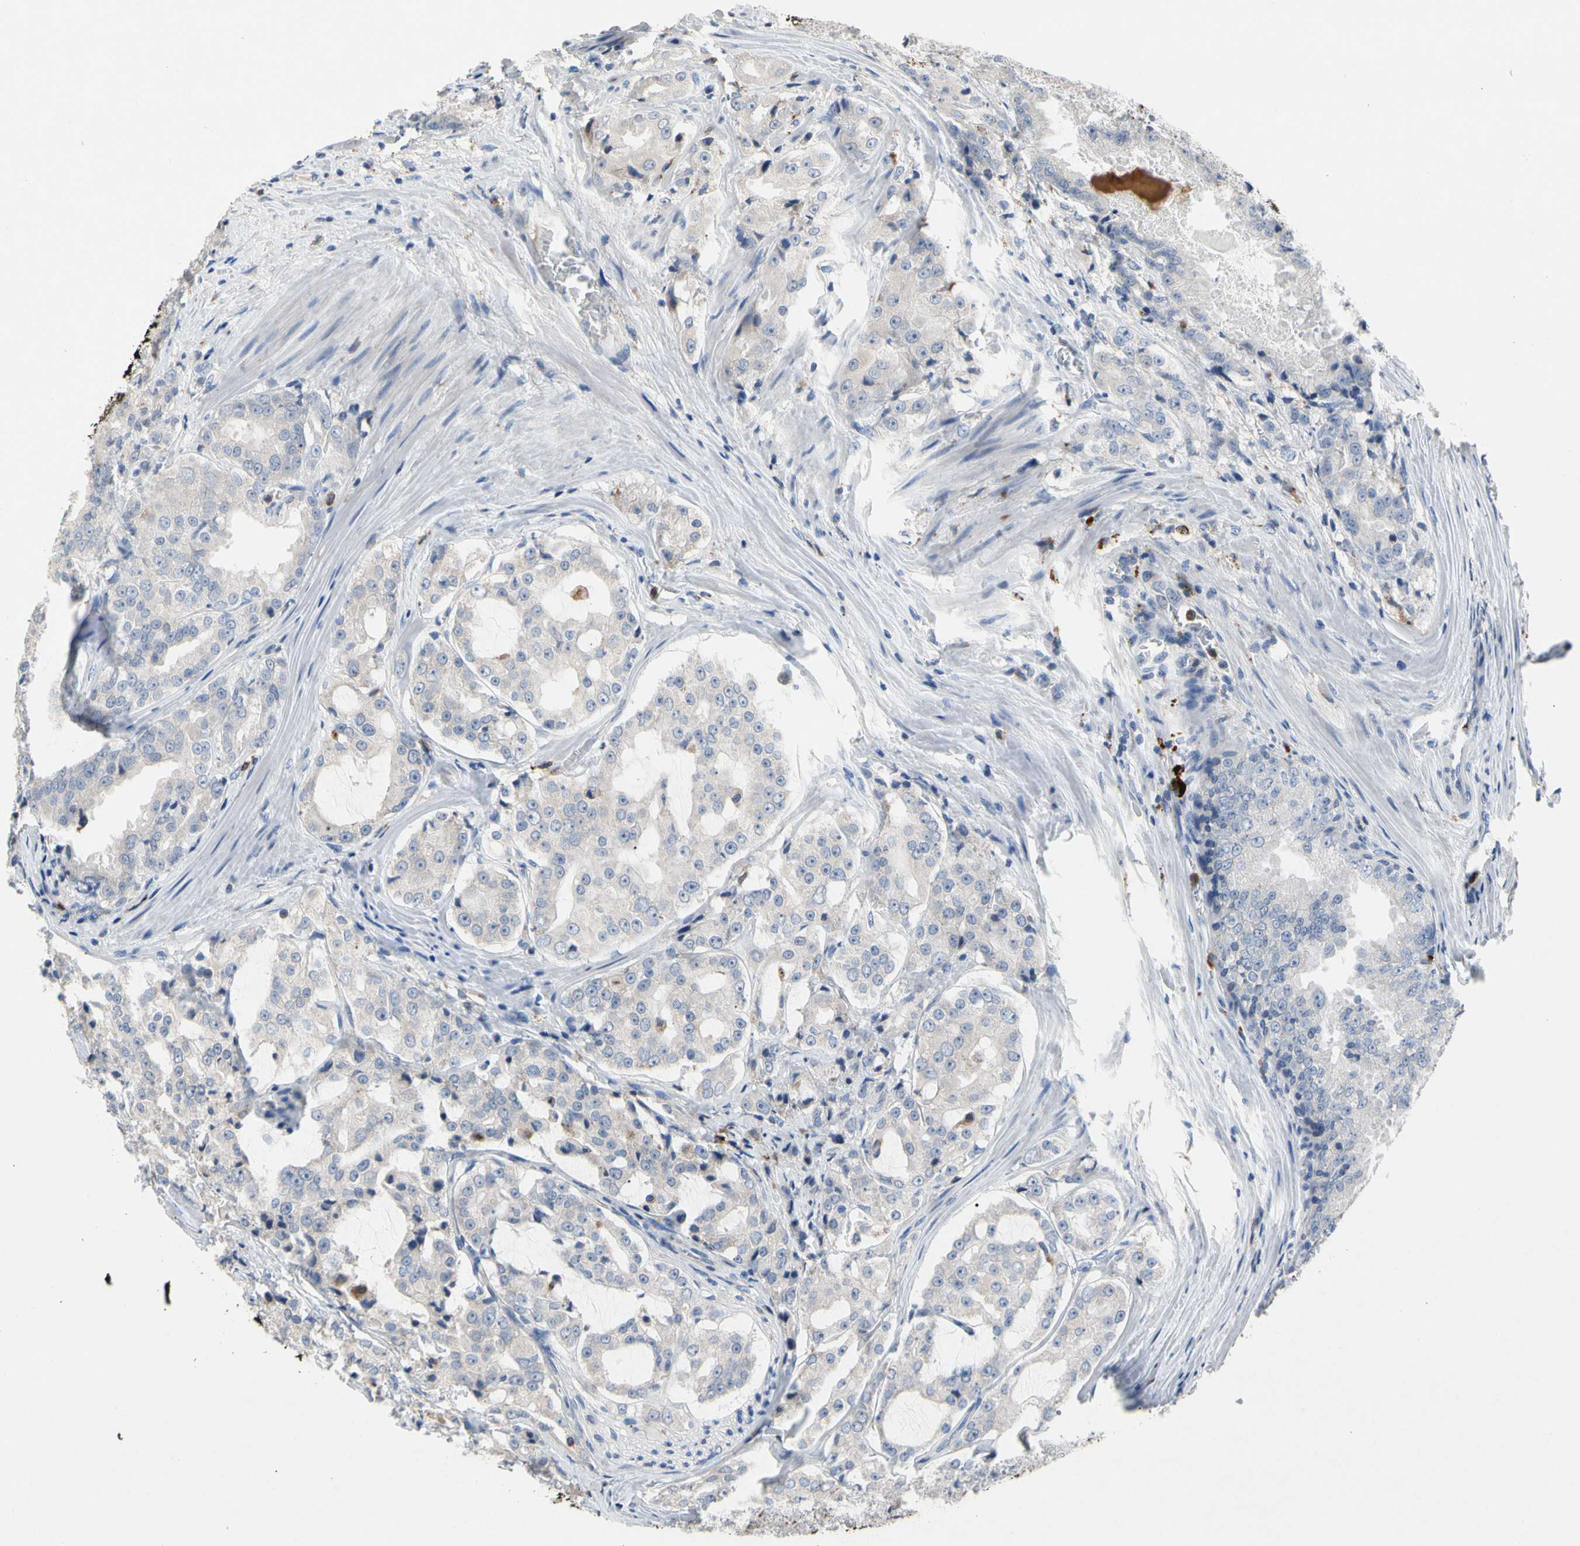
{"staining": {"intensity": "negative", "quantity": "none", "location": "none"}, "tissue": "prostate cancer", "cell_type": "Tumor cells", "image_type": "cancer", "snomed": [{"axis": "morphology", "description": "Adenocarcinoma, High grade"}, {"axis": "topography", "description": "Prostate"}], "caption": "An IHC photomicrograph of prostate cancer is shown. There is no staining in tumor cells of prostate cancer. (Stains: DAB IHC with hematoxylin counter stain, Microscopy: brightfield microscopy at high magnification).", "gene": "ADA2", "patient": {"sex": "male", "age": 73}}